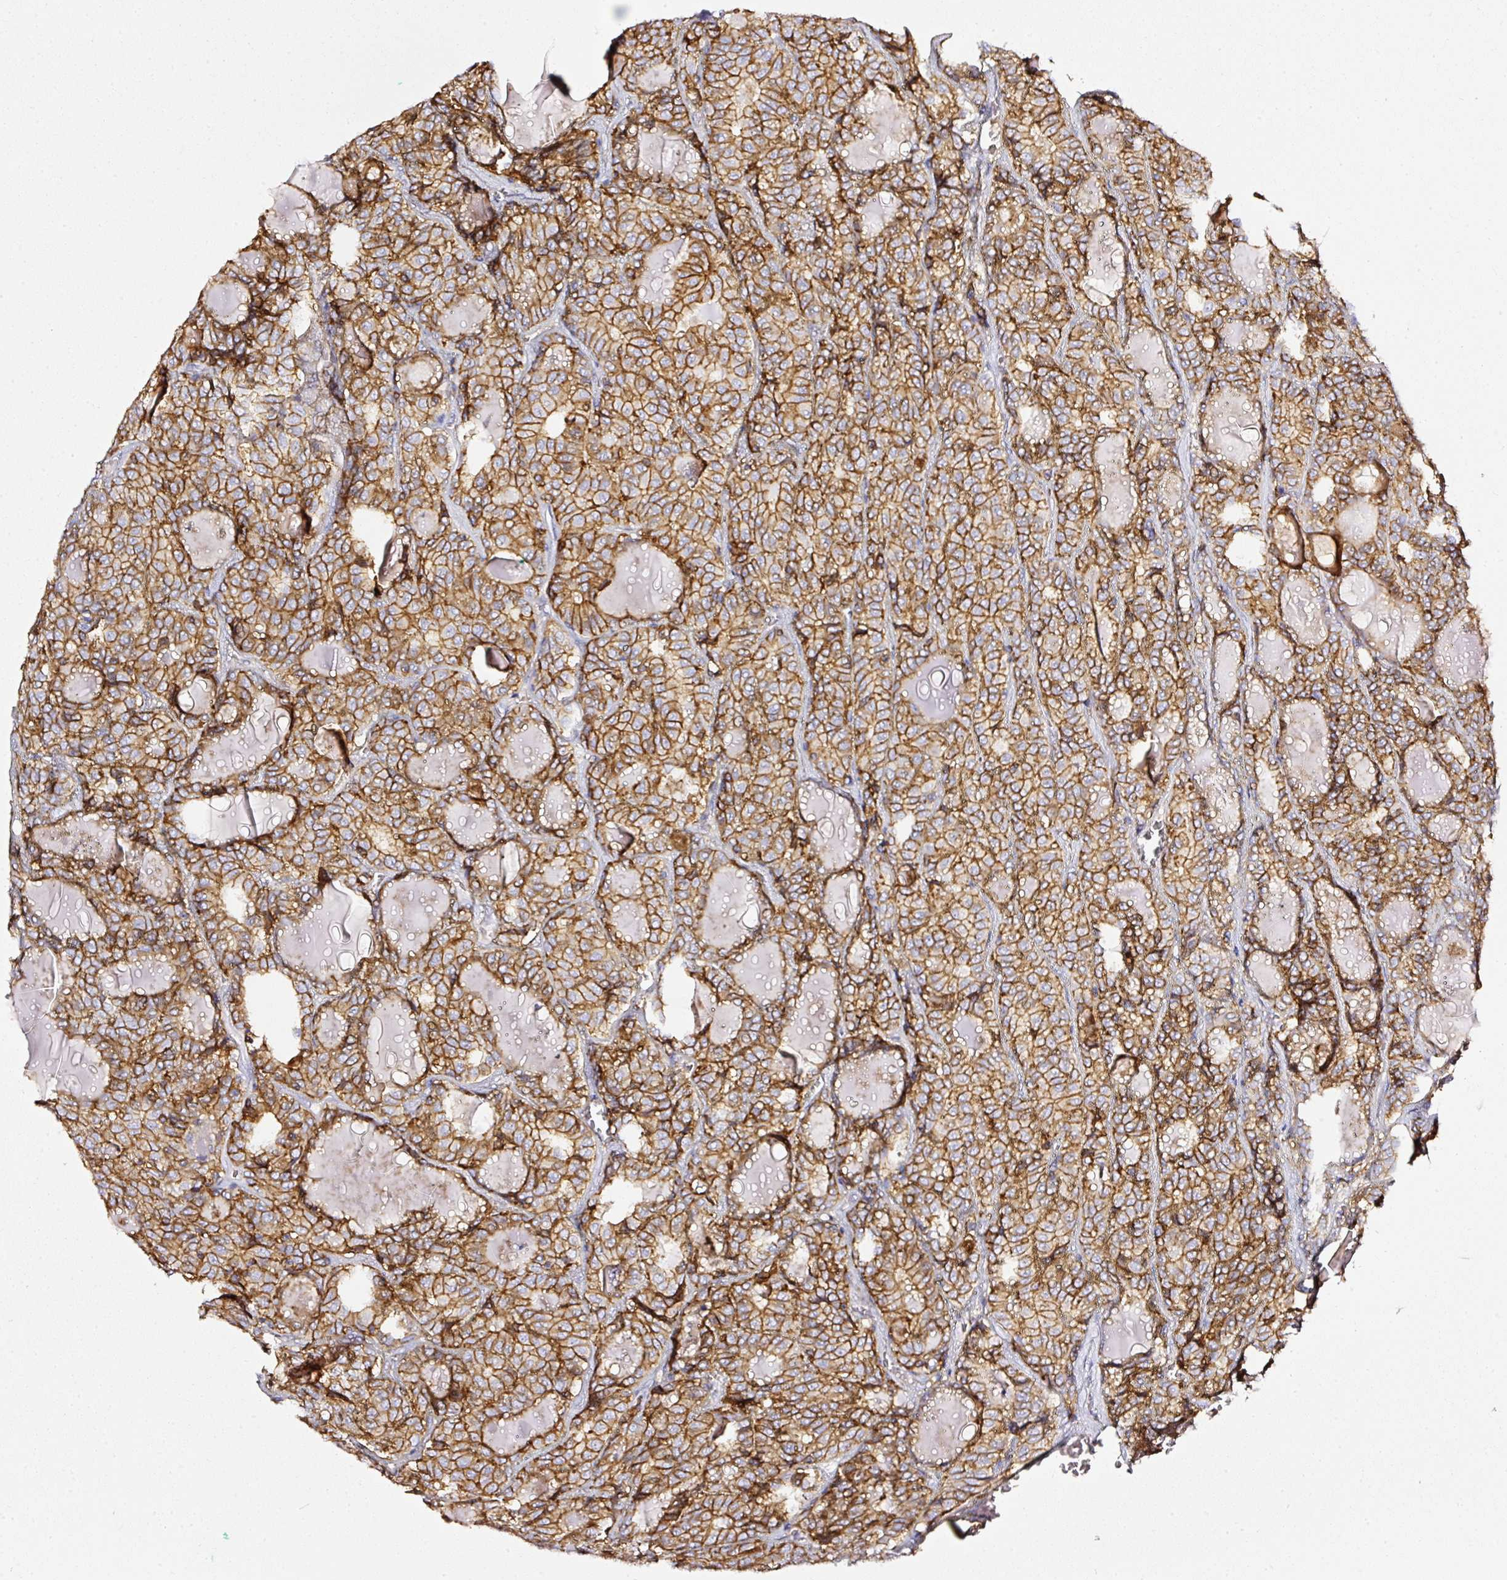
{"staining": {"intensity": "strong", "quantity": ">75%", "location": "cytoplasmic/membranous"}, "tissue": "thyroid cancer", "cell_type": "Tumor cells", "image_type": "cancer", "snomed": [{"axis": "morphology", "description": "Papillary adenocarcinoma, NOS"}, {"axis": "topography", "description": "Thyroid gland"}], "caption": "IHC (DAB (3,3'-diaminobenzidine)) staining of papillary adenocarcinoma (thyroid) displays strong cytoplasmic/membranous protein expression in about >75% of tumor cells.", "gene": "CD47", "patient": {"sex": "female", "age": 72}}